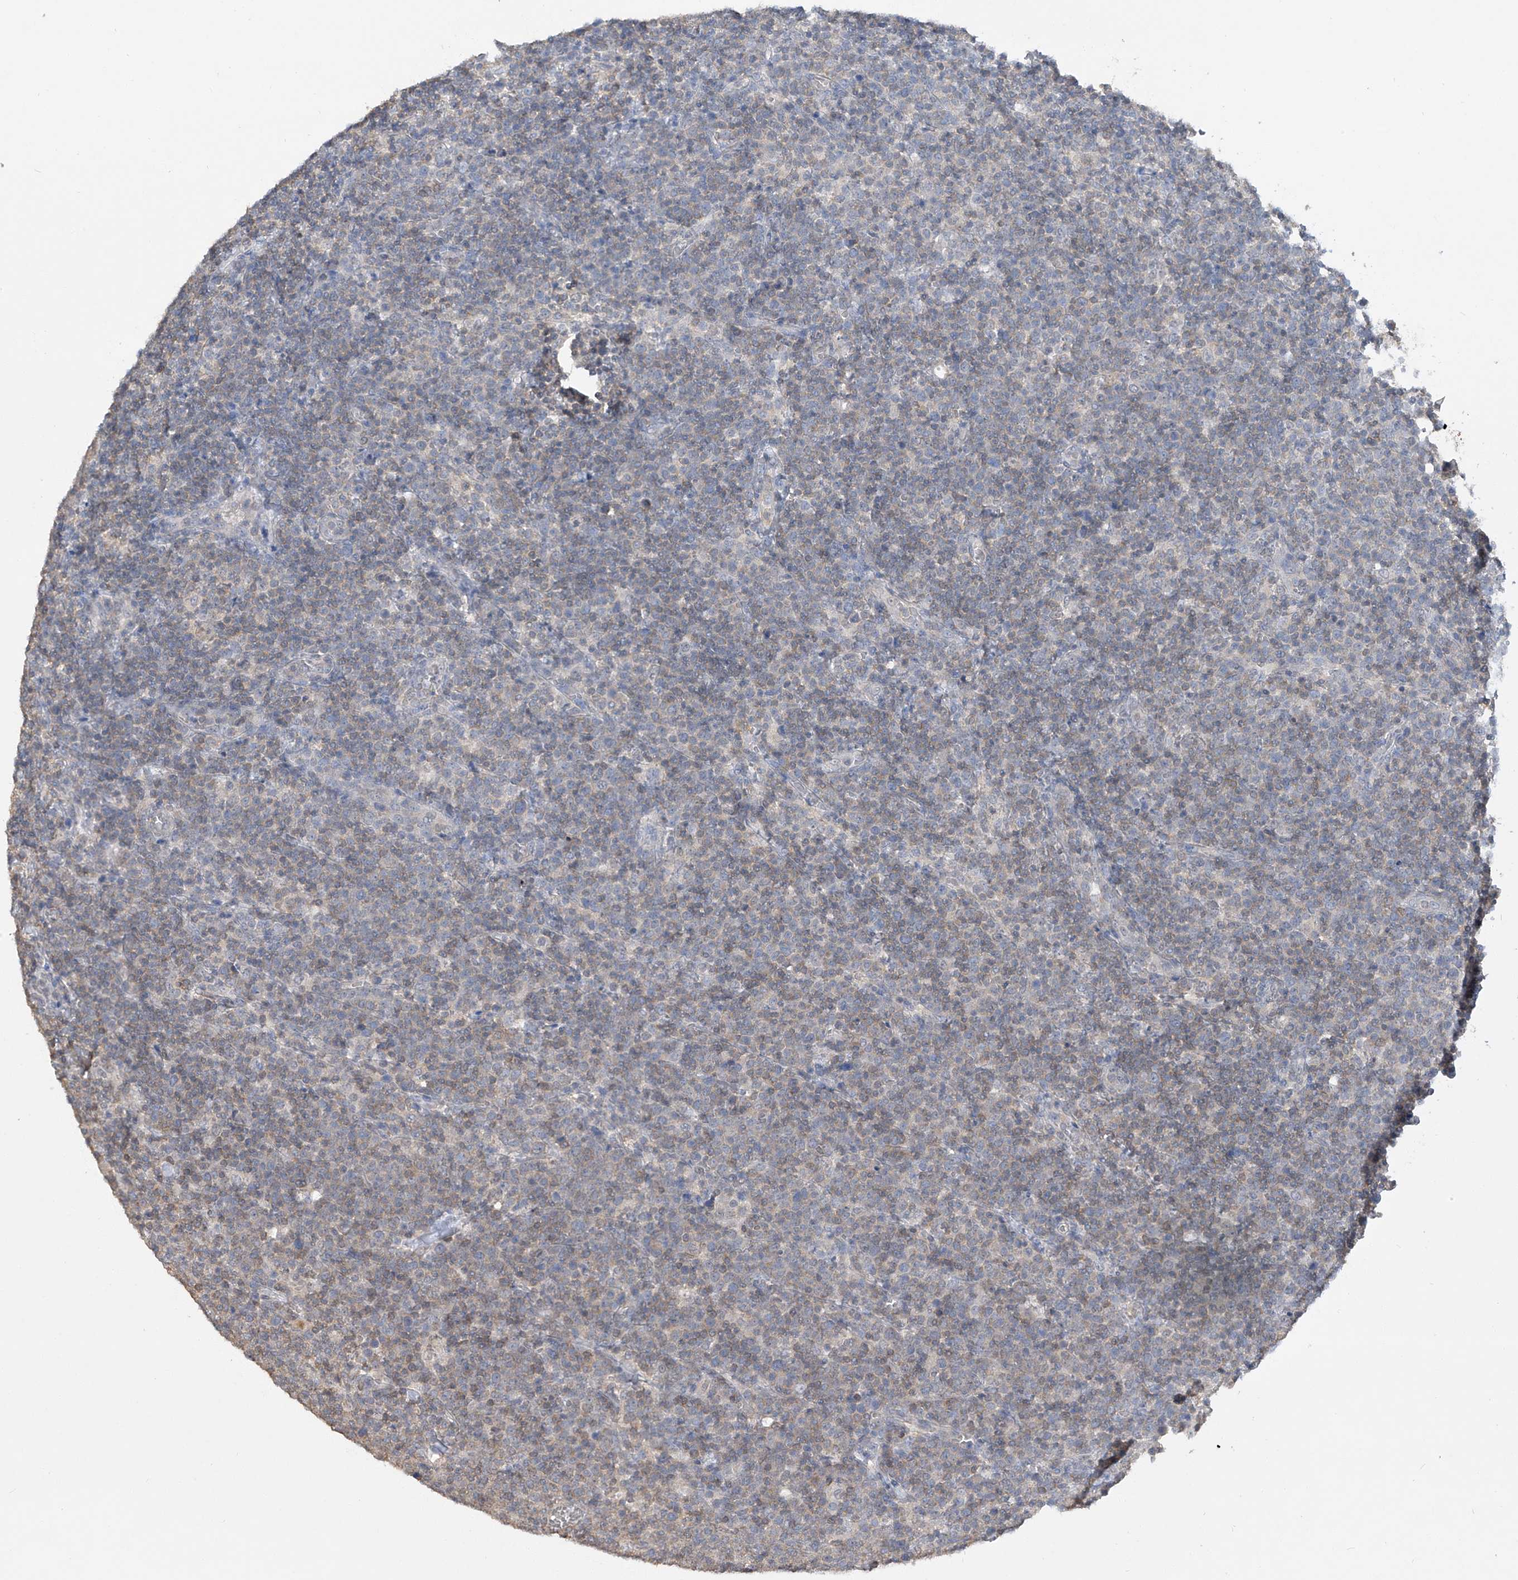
{"staining": {"intensity": "weak", "quantity": "25%-75%", "location": "cytoplasmic/membranous"}, "tissue": "lymphoma", "cell_type": "Tumor cells", "image_type": "cancer", "snomed": [{"axis": "morphology", "description": "Malignant lymphoma, non-Hodgkin's type, High grade"}, {"axis": "topography", "description": "Lymph node"}], "caption": "Weak cytoplasmic/membranous expression for a protein is present in approximately 25%-75% of tumor cells of high-grade malignant lymphoma, non-Hodgkin's type using immunohistochemistry.", "gene": "HAS3", "patient": {"sex": "male", "age": 61}}